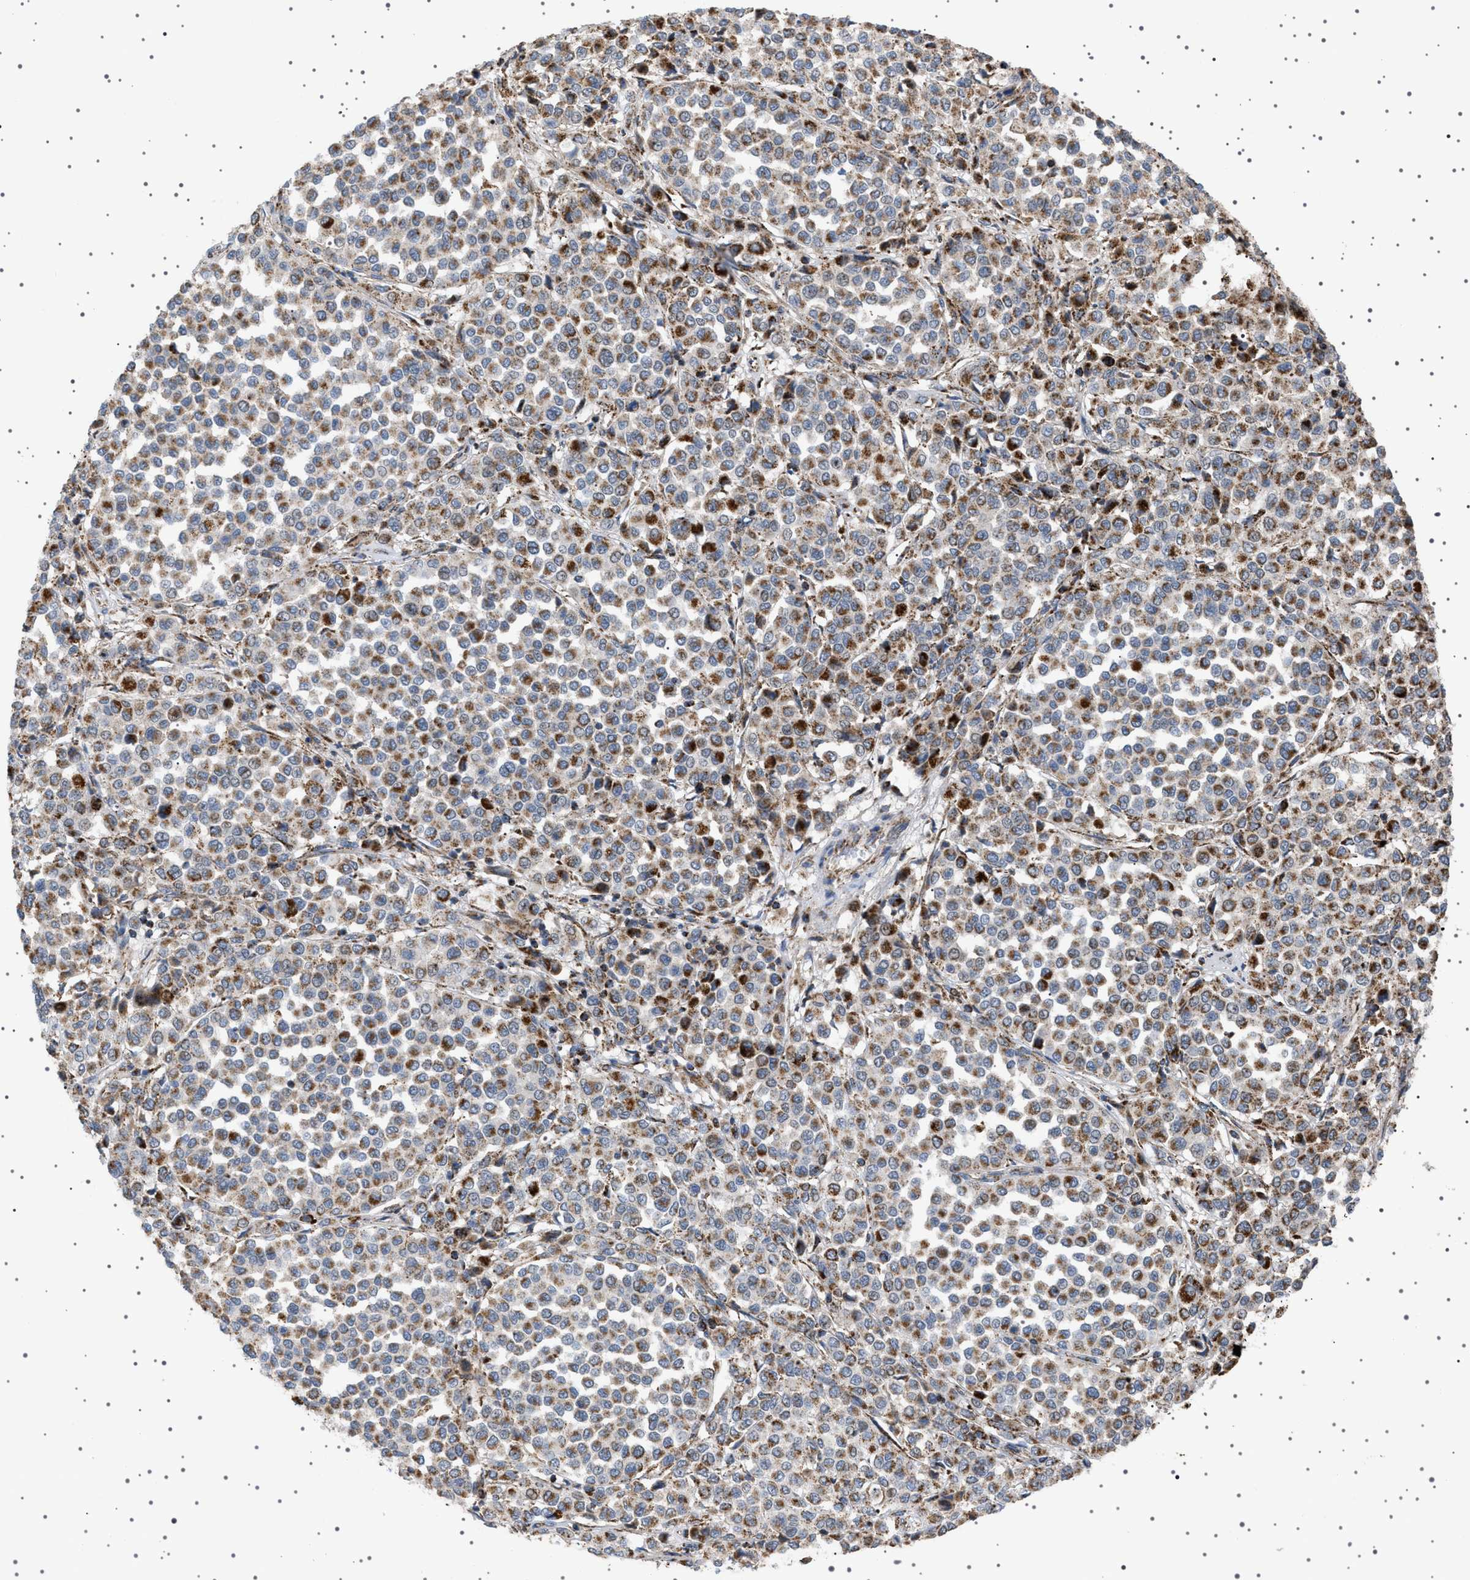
{"staining": {"intensity": "strong", "quantity": ">75%", "location": "cytoplasmic/membranous"}, "tissue": "melanoma", "cell_type": "Tumor cells", "image_type": "cancer", "snomed": [{"axis": "morphology", "description": "Malignant melanoma, Metastatic site"}, {"axis": "topography", "description": "Pancreas"}], "caption": "Immunohistochemical staining of malignant melanoma (metastatic site) reveals high levels of strong cytoplasmic/membranous staining in approximately >75% of tumor cells.", "gene": "UBXN8", "patient": {"sex": "female", "age": 30}}